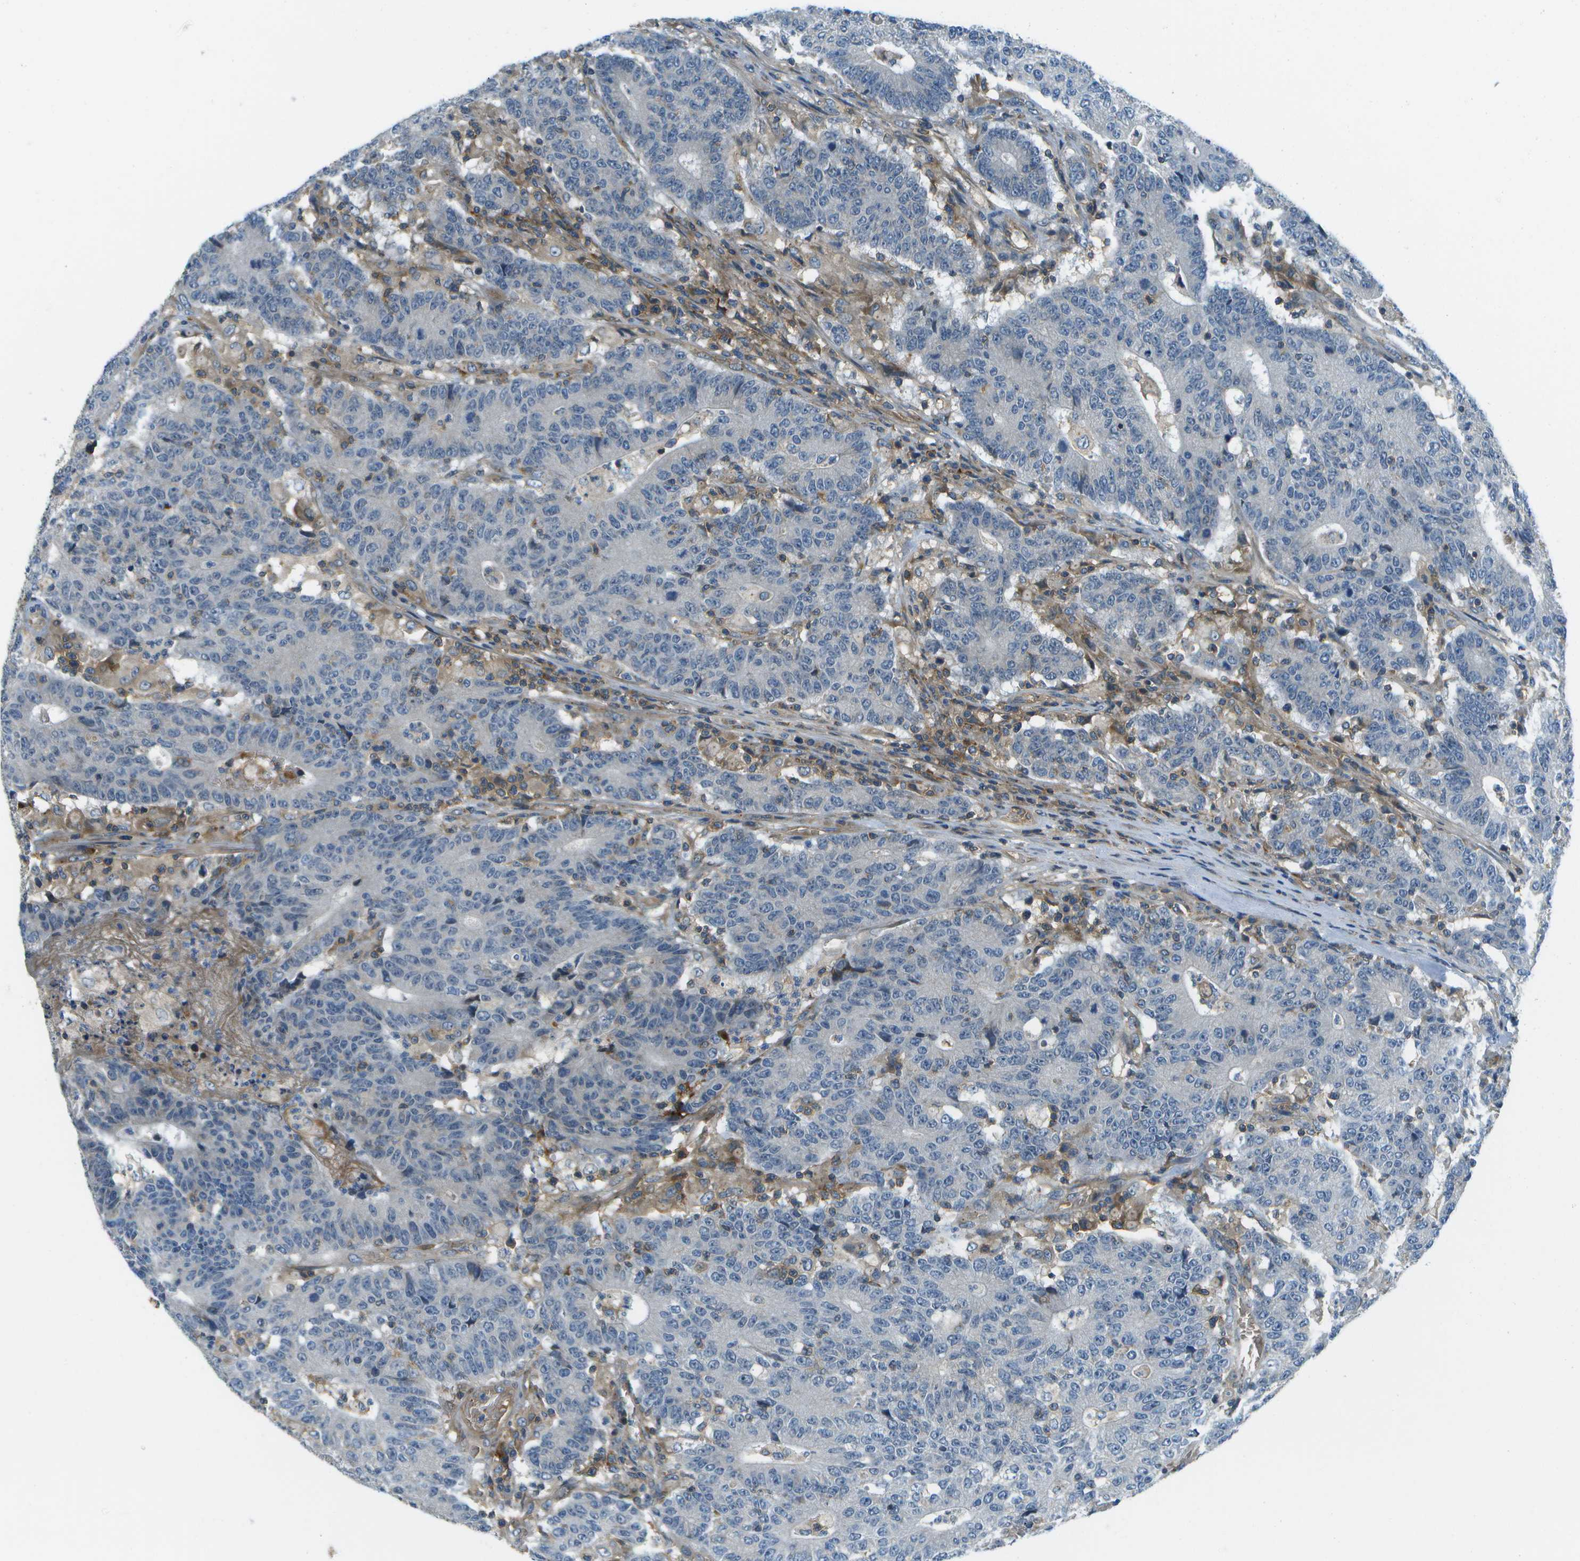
{"staining": {"intensity": "negative", "quantity": "none", "location": "none"}, "tissue": "colorectal cancer", "cell_type": "Tumor cells", "image_type": "cancer", "snomed": [{"axis": "morphology", "description": "Normal tissue, NOS"}, {"axis": "morphology", "description": "Adenocarcinoma, NOS"}, {"axis": "topography", "description": "Colon"}], "caption": "Immunohistochemistry (IHC) histopathology image of neoplastic tissue: adenocarcinoma (colorectal) stained with DAB (3,3'-diaminobenzidine) displays no significant protein positivity in tumor cells.", "gene": "CTIF", "patient": {"sex": "female", "age": 75}}